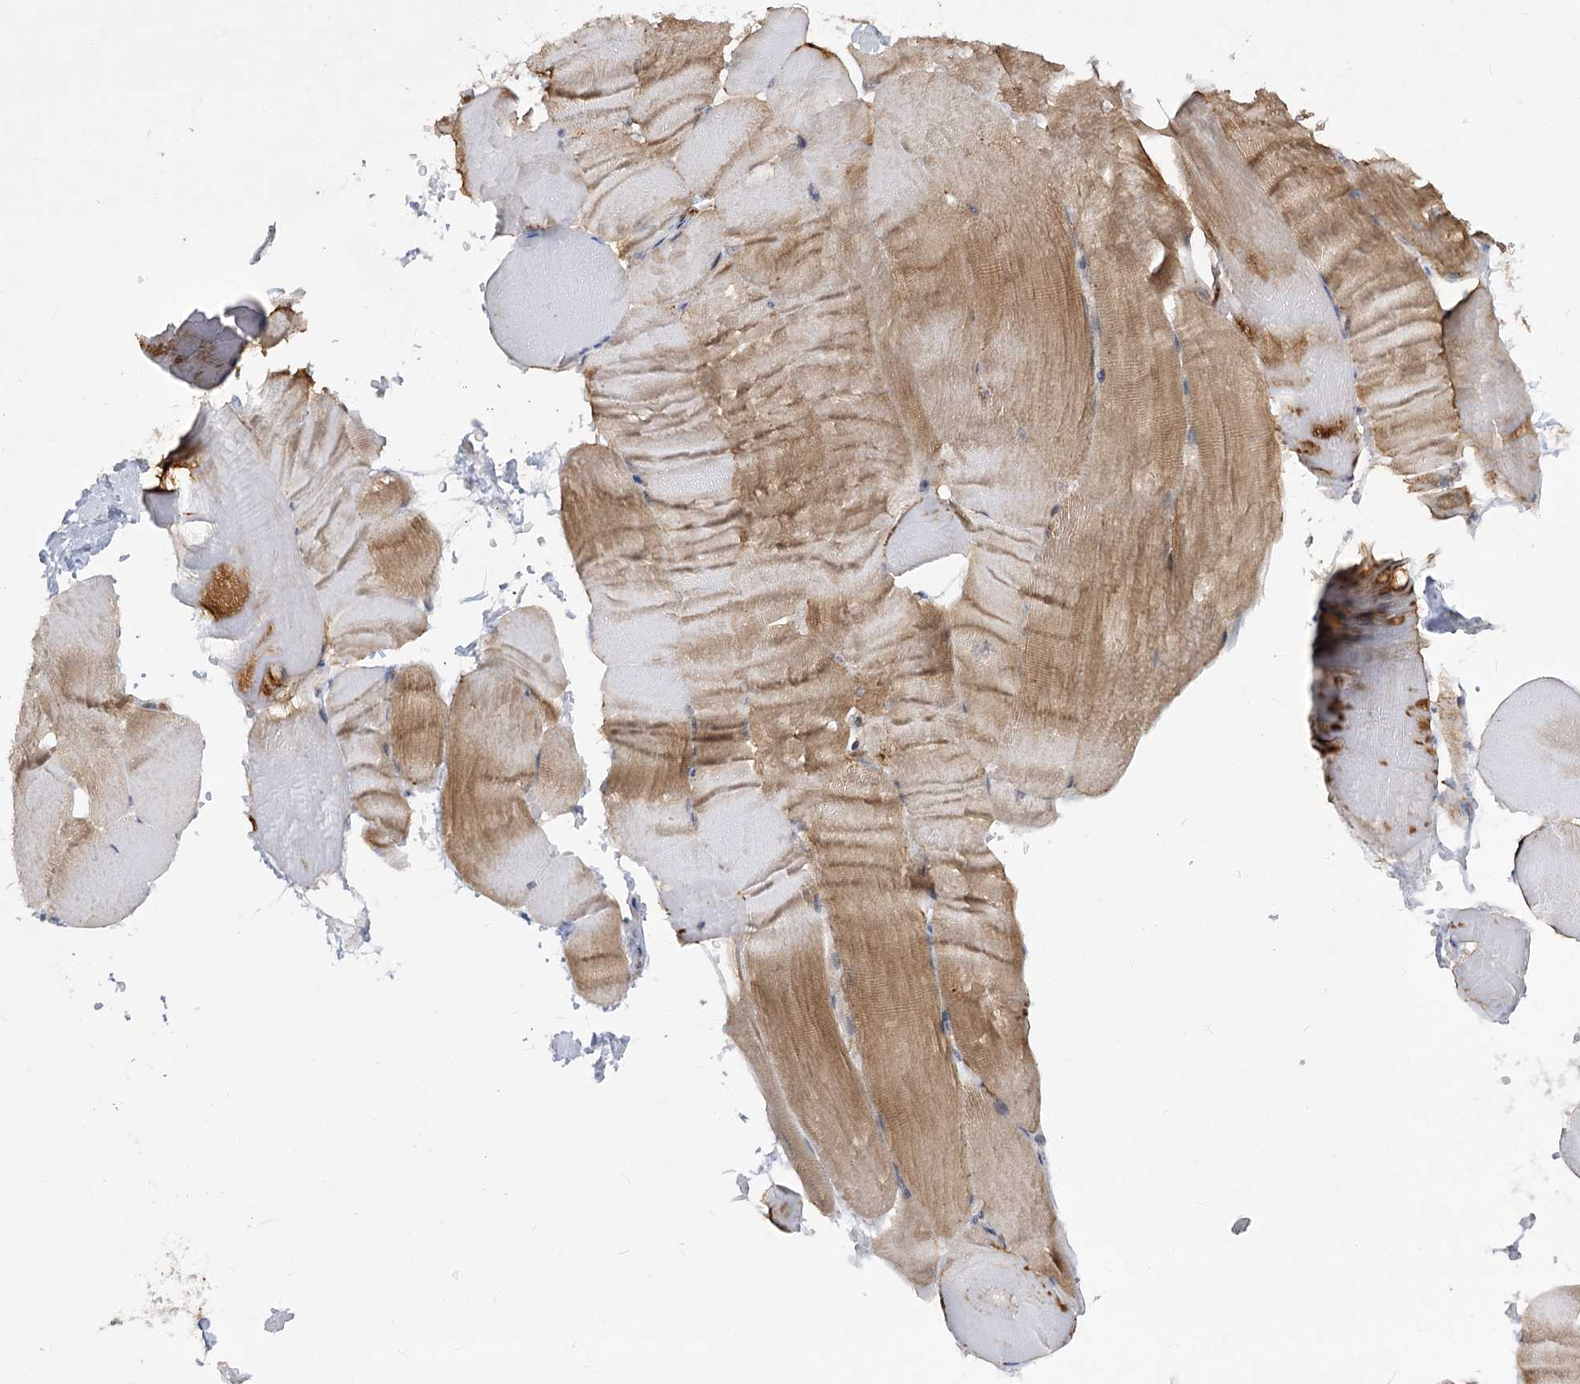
{"staining": {"intensity": "moderate", "quantity": "25%-75%", "location": "cytoplasmic/membranous"}, "tissue": "skeletal muscle", "cell_type": "Myocytes", "image_type": "normal", "snomed": [{"axis": "morphology", "description": "Normal tissue, NOS"}, {"axis": "topography", "description": "Skeletal muscle"}, {"axis": "topography", "description": "Parathyroid gland"}], "caption": "Normal skeletal muscle displays moderate cytoplasmic/membranous staining in approximately 25%-75% of myocytes, visualized by immunohistochemistry.", "gene": "SYTL1", "patient": {"sex": "female", "age": 37}}